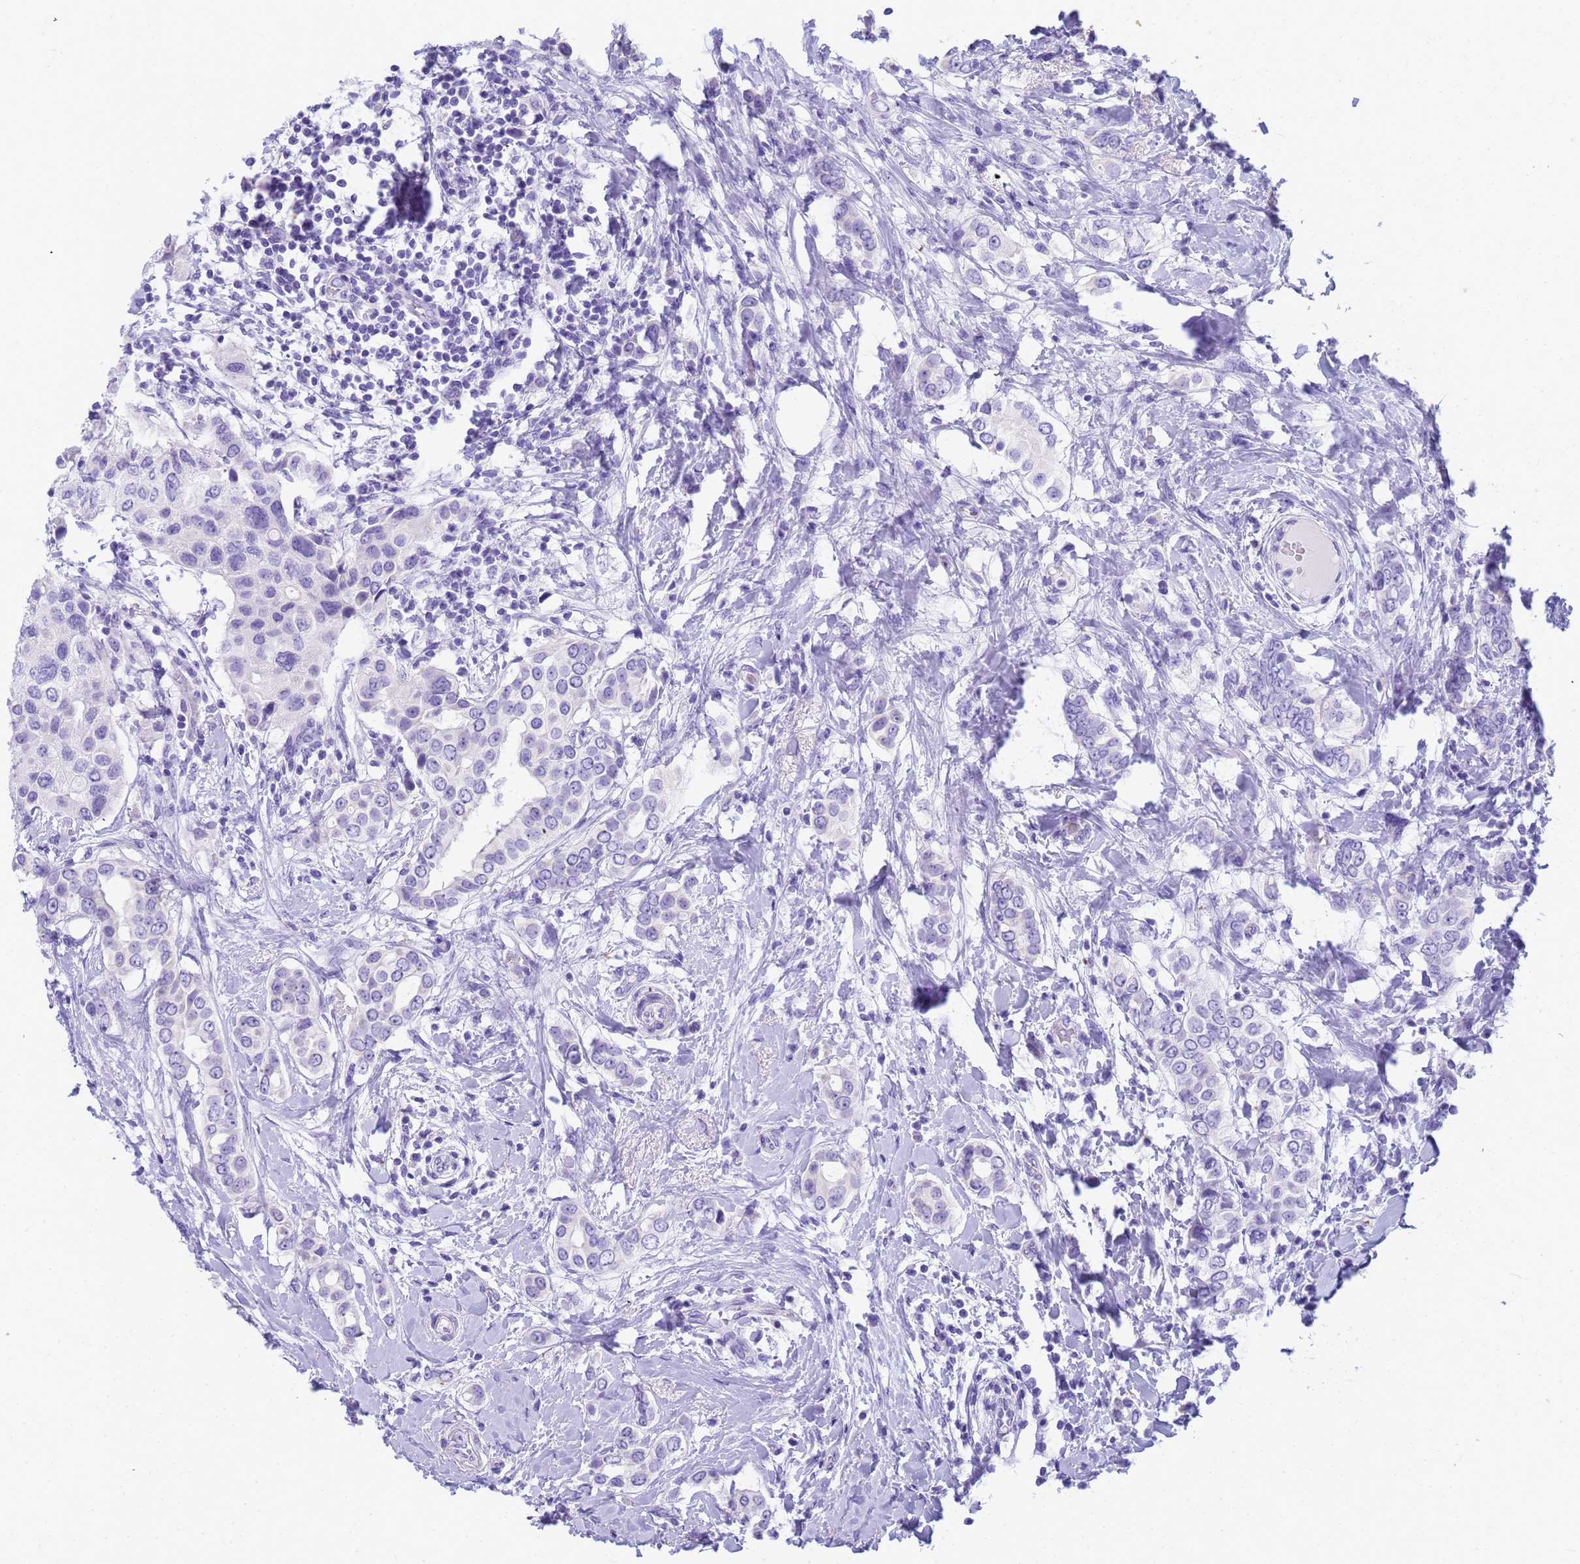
{"staining": {"intensity": "negative", "quantity": "none", "location": "none"}, "tissue": "breast cancer", "cell_type": "Tumor cells", "image_type": "cancer", "snomed": [{"axis": "morphology", "description": "Lobular carcinoma"}, {"axis": "topography", "description": "Breast"}], "caption": "This is a micrograph of IHC staining of breast lobular carcinoma, which shows no expression in tumor cells.", "gene": "RNASE2", "patient": {"sex": "female", "age": 51}}